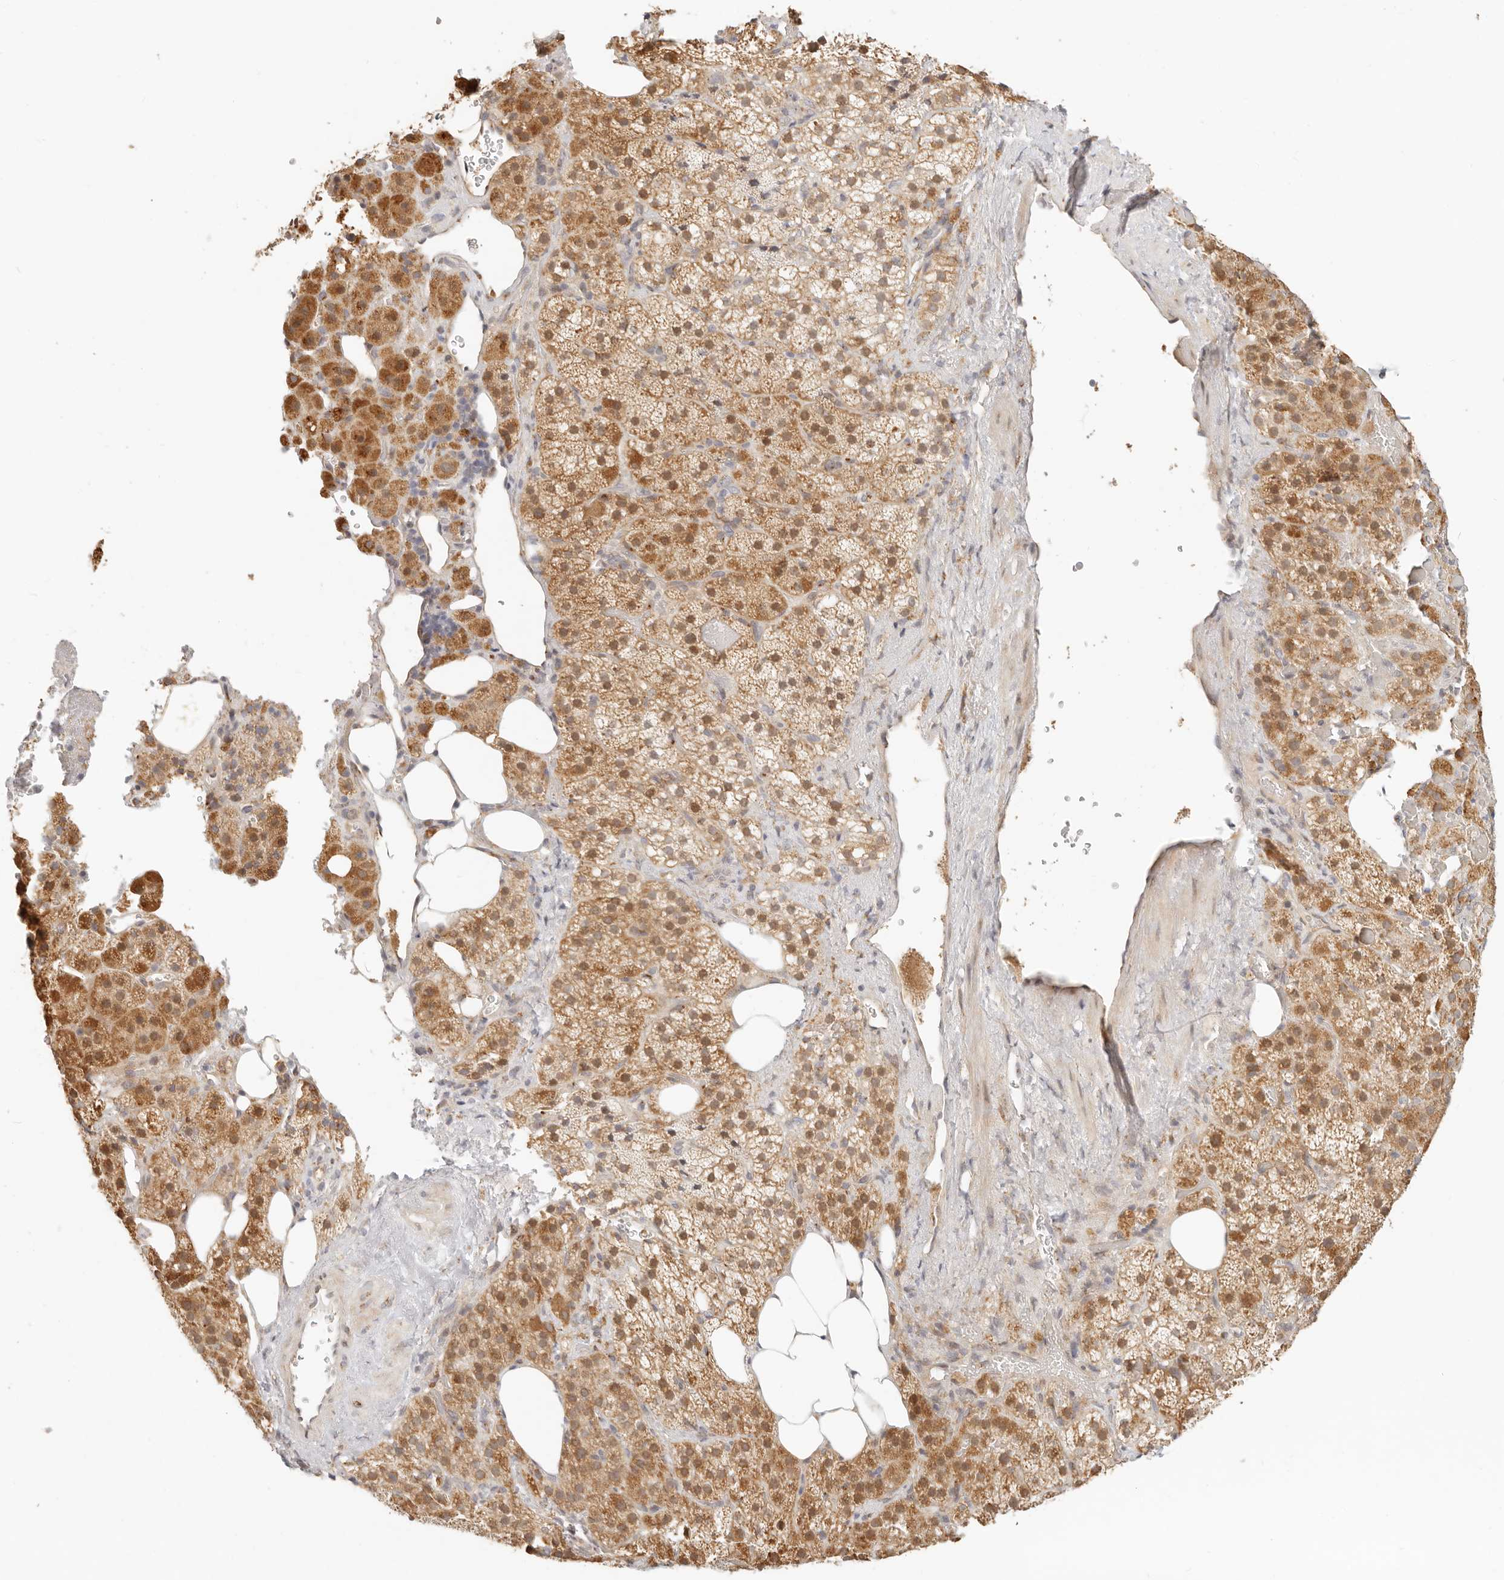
{"staining": {"intensity": "moderate", "quantity": ">75%", "location": "cytoplasmic/membranous"}, "tissue": "adrenal gland", "cell_type": "Glandular cells", "image_type": "normal", "snomed": [{"axis": "morphology", "description": "Normal tissue, NOS"}, {"axis": "topography", "description": "Adrenal gland"}], "caption": "Protein analysis of normal adrenal gland exhibits moderate cytoplasmic/membranous positivity in about >75% of glandular cells.", "gene": "FAM20B", "patient": {"sex": "female", "age": 59}}